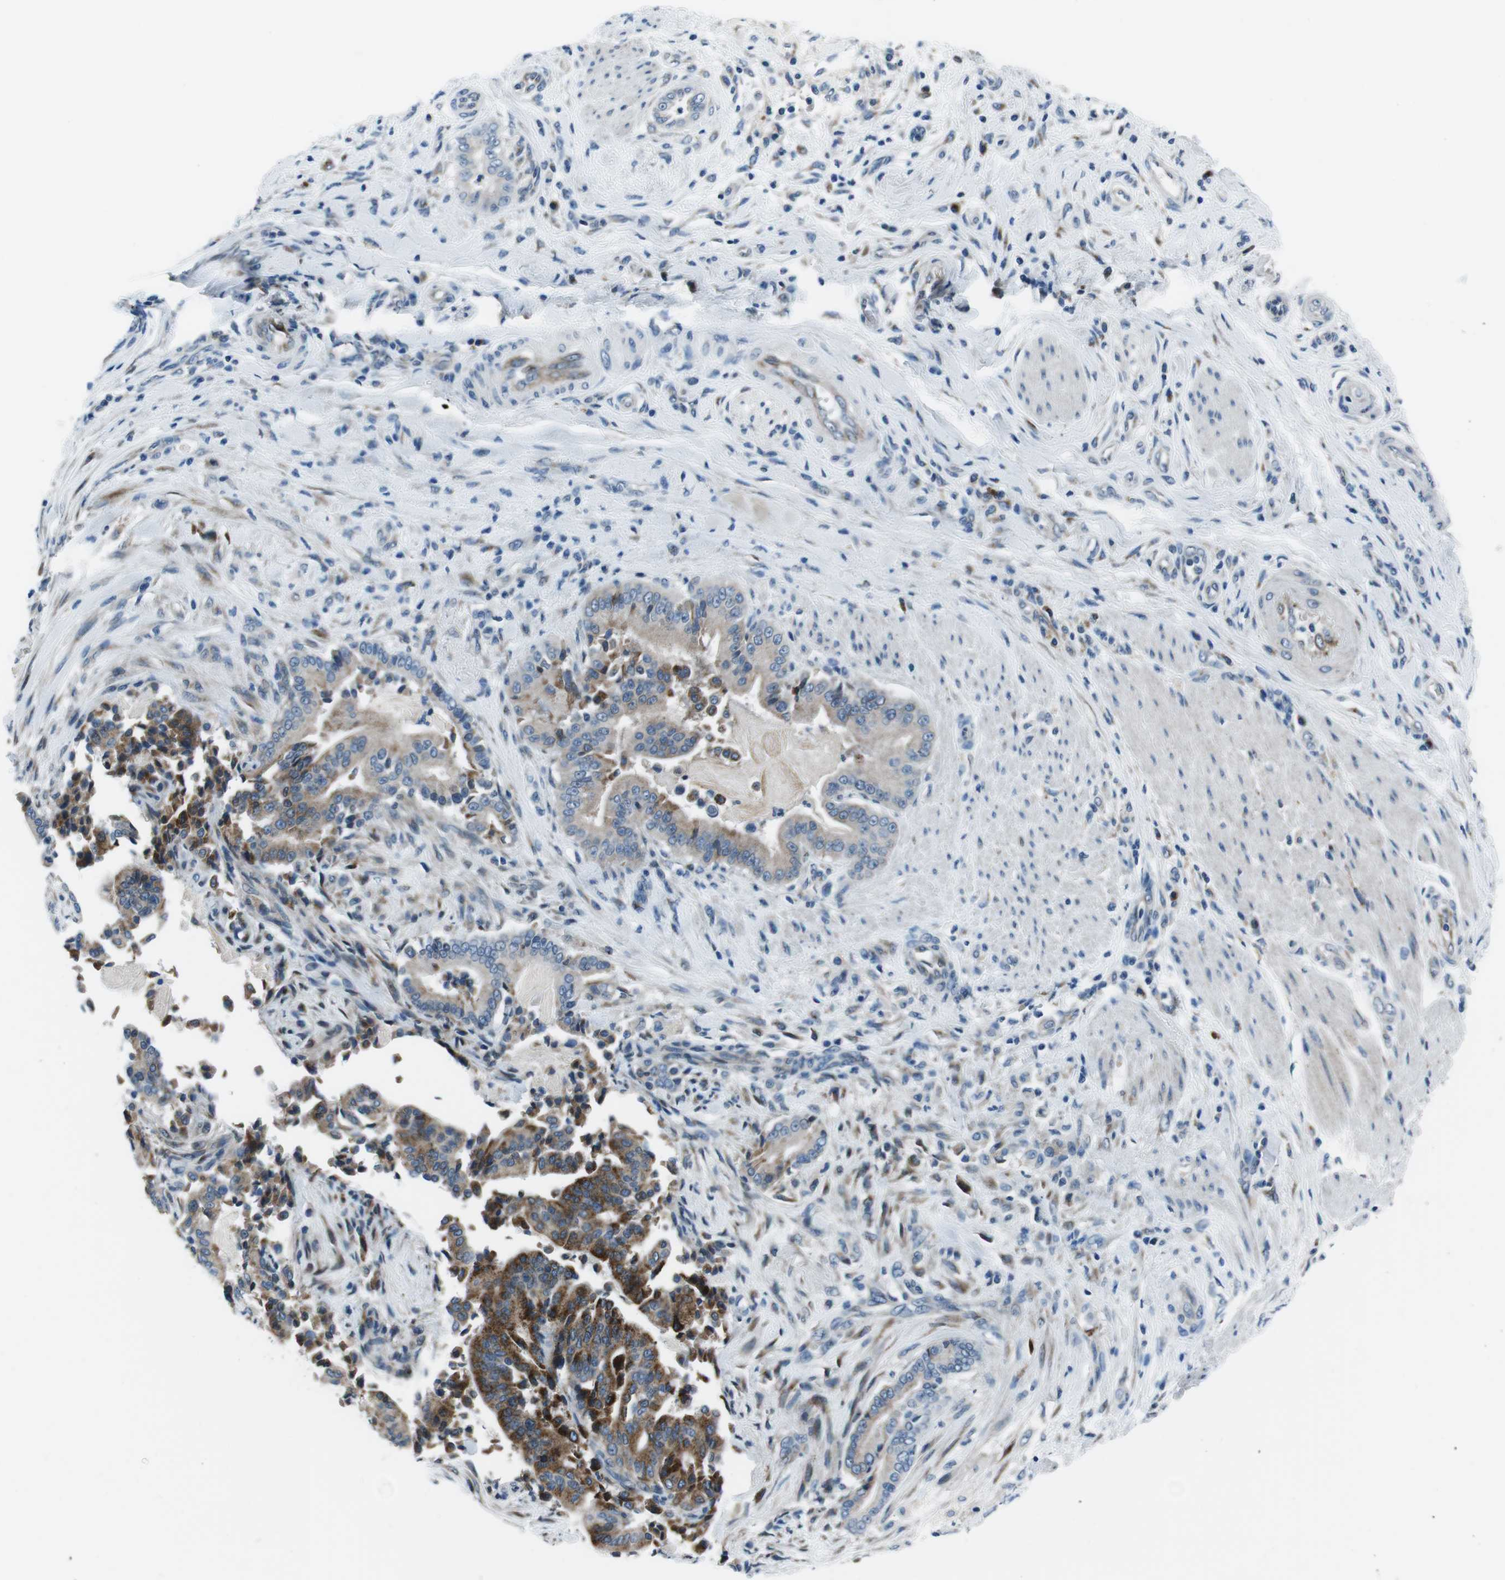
{"staining": {"intensity": "moderate", "quantity": "<25%", "location": "cytoplasmic/membranous"}, "tissue": "pancreatic cancer", "cell_type": "Tumor cells", "image_type": "cancer", "snomed": [{"axis": "morphology", "description": "Normal tissue, NOS"}, {"axis": "morphology", "description": "Adenocarcinoma, NOS"}, {"axis": "topography", "description": "Pancreas"}], "caption": "A brown stain labels moderate cytoplasmic/membranous staining of a protein in human pancreatic cancer (adenocarcinoma) tumor cells.", "gene": "NUCB2", "patient": {"sex": "male", "age": 63}}